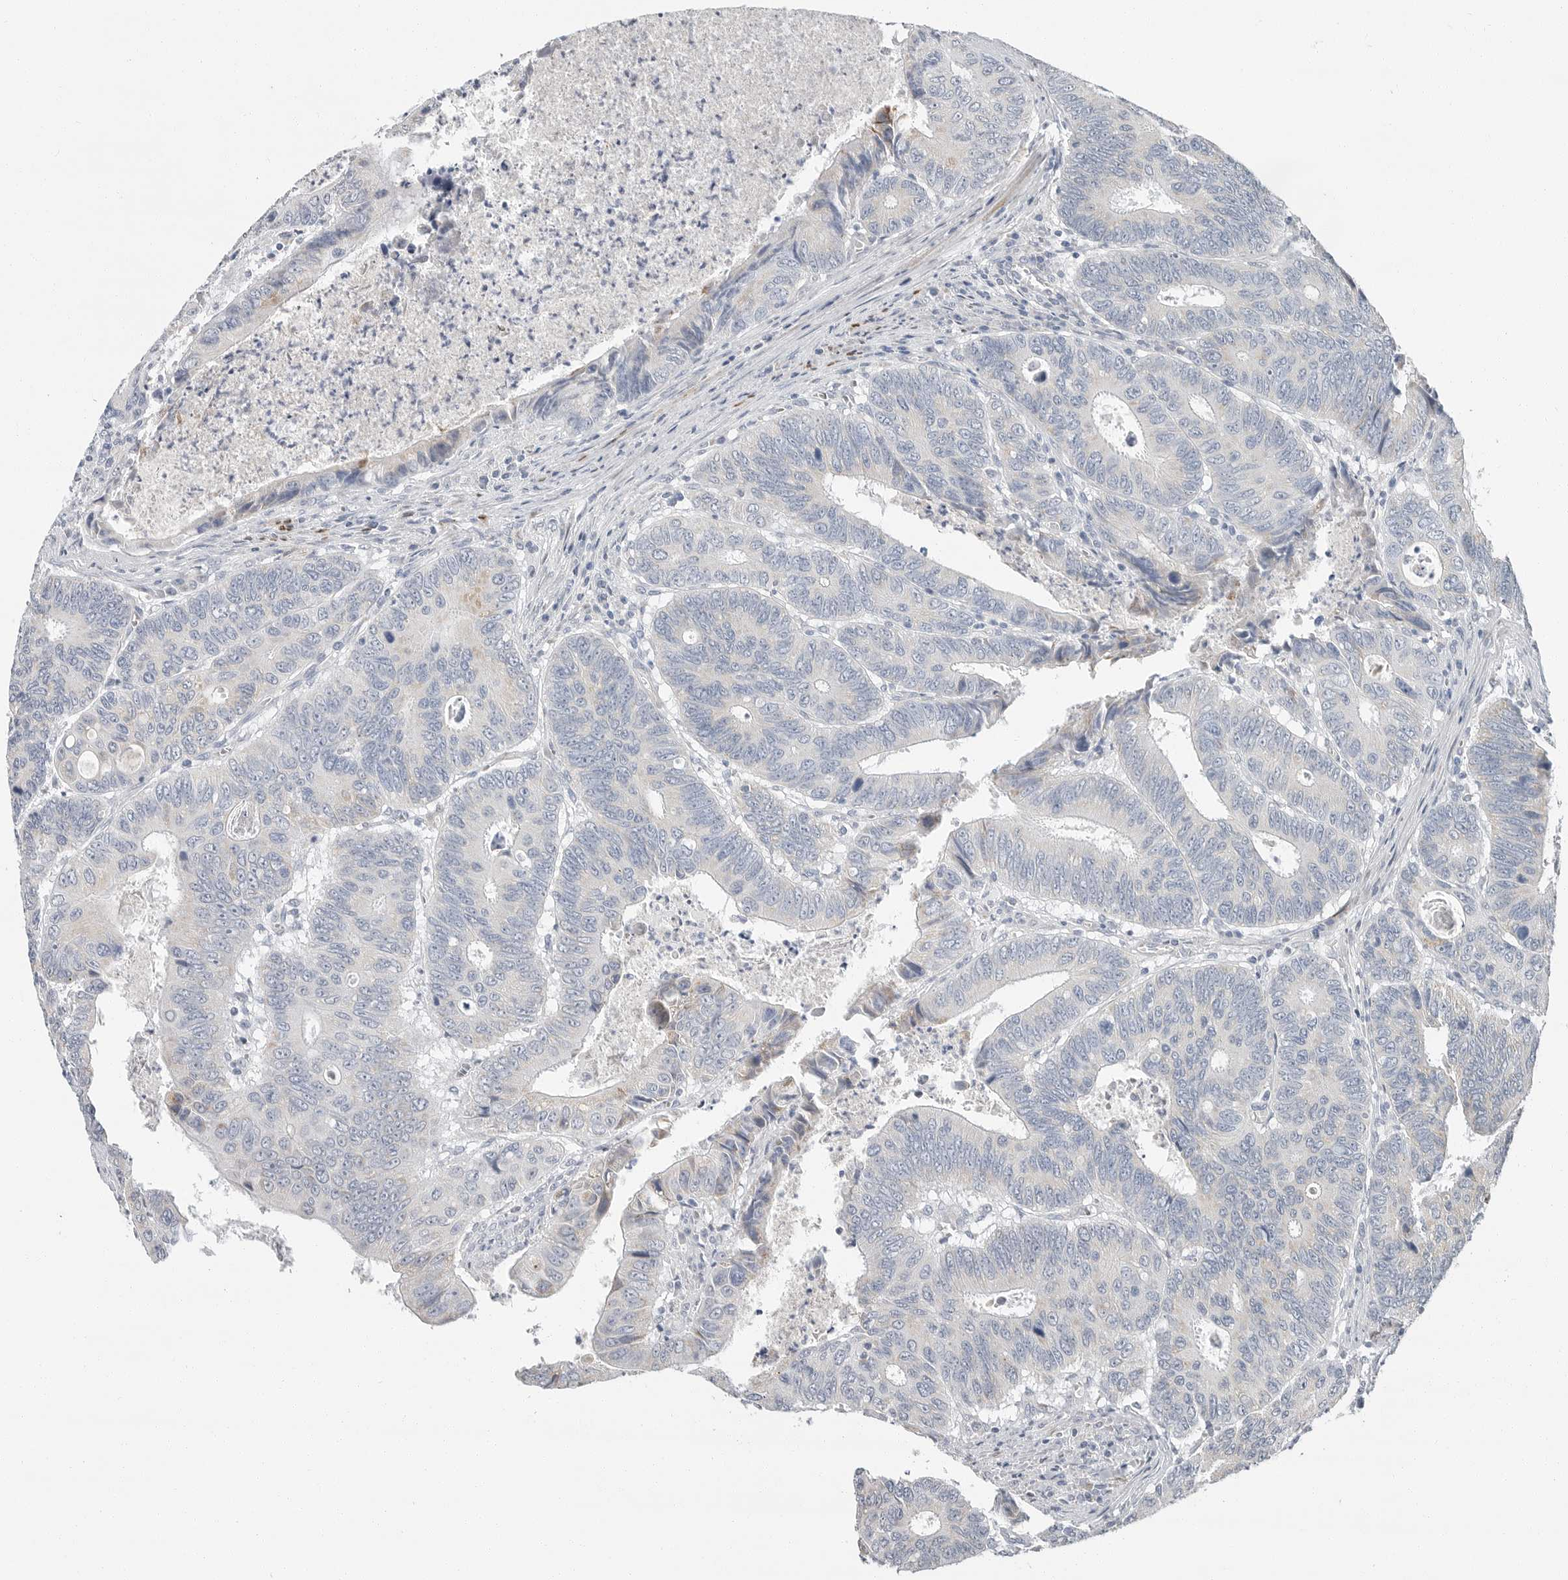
{"staining": {"intensity": "negative", "quantity": "none", "location": "none"}, "tissue": "colorectal cancer", "cell_type": "Tumor cells", "image_type": "cancer", "snomed": [{"axis": "morphology", "description": "Adenocarcinoma, NOS"}, {"axis": "topography", "description": "Colon"}], "caption": "Histopathology image shows no significant protein staining in tumor cells of colorectal cancer (adenocarcinoma).", "gene": "PLN", "patient": {"sex": "male", "age": 72}}